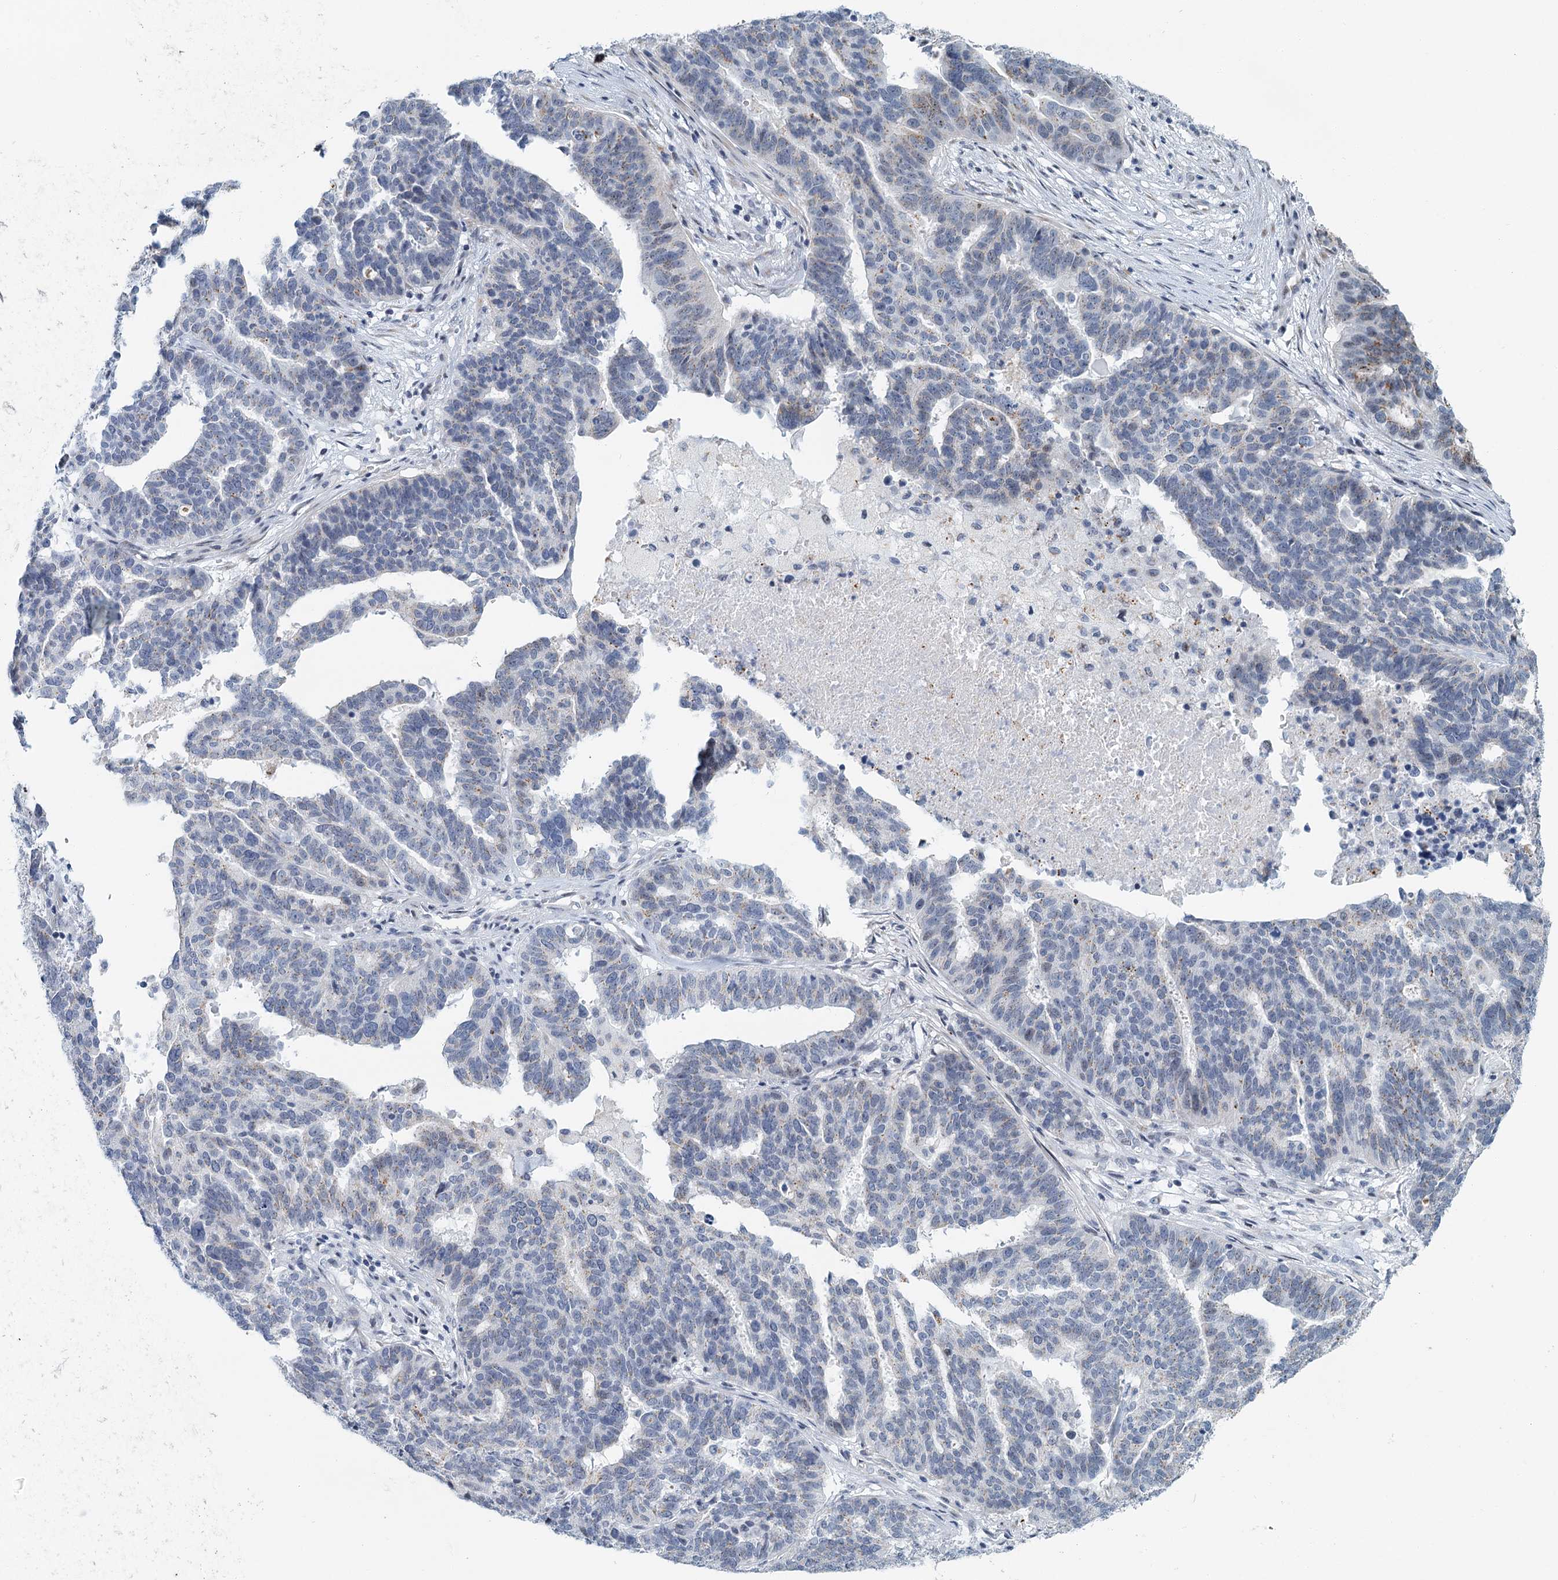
{"staining": {"intensity": "negative", "quantity": "none", "location": "none"}, "tissue": "ovarian cancer", "cell_type": "Tumor cells", "image_type": "cancer", "snomed": [{"axis": "morphology", "description": "Cystadenocarcinoma, serous, NOS"}, {"axis": "topography", "description": "Ovary"}], "caption": "IHC image of human ovarian serous cystadenocarcinoma stained for a protein (brown), which exhibits no positivity in tumor cells.", "gene": "ZNF527", "patient": {"sex": "female", "age": 59}}